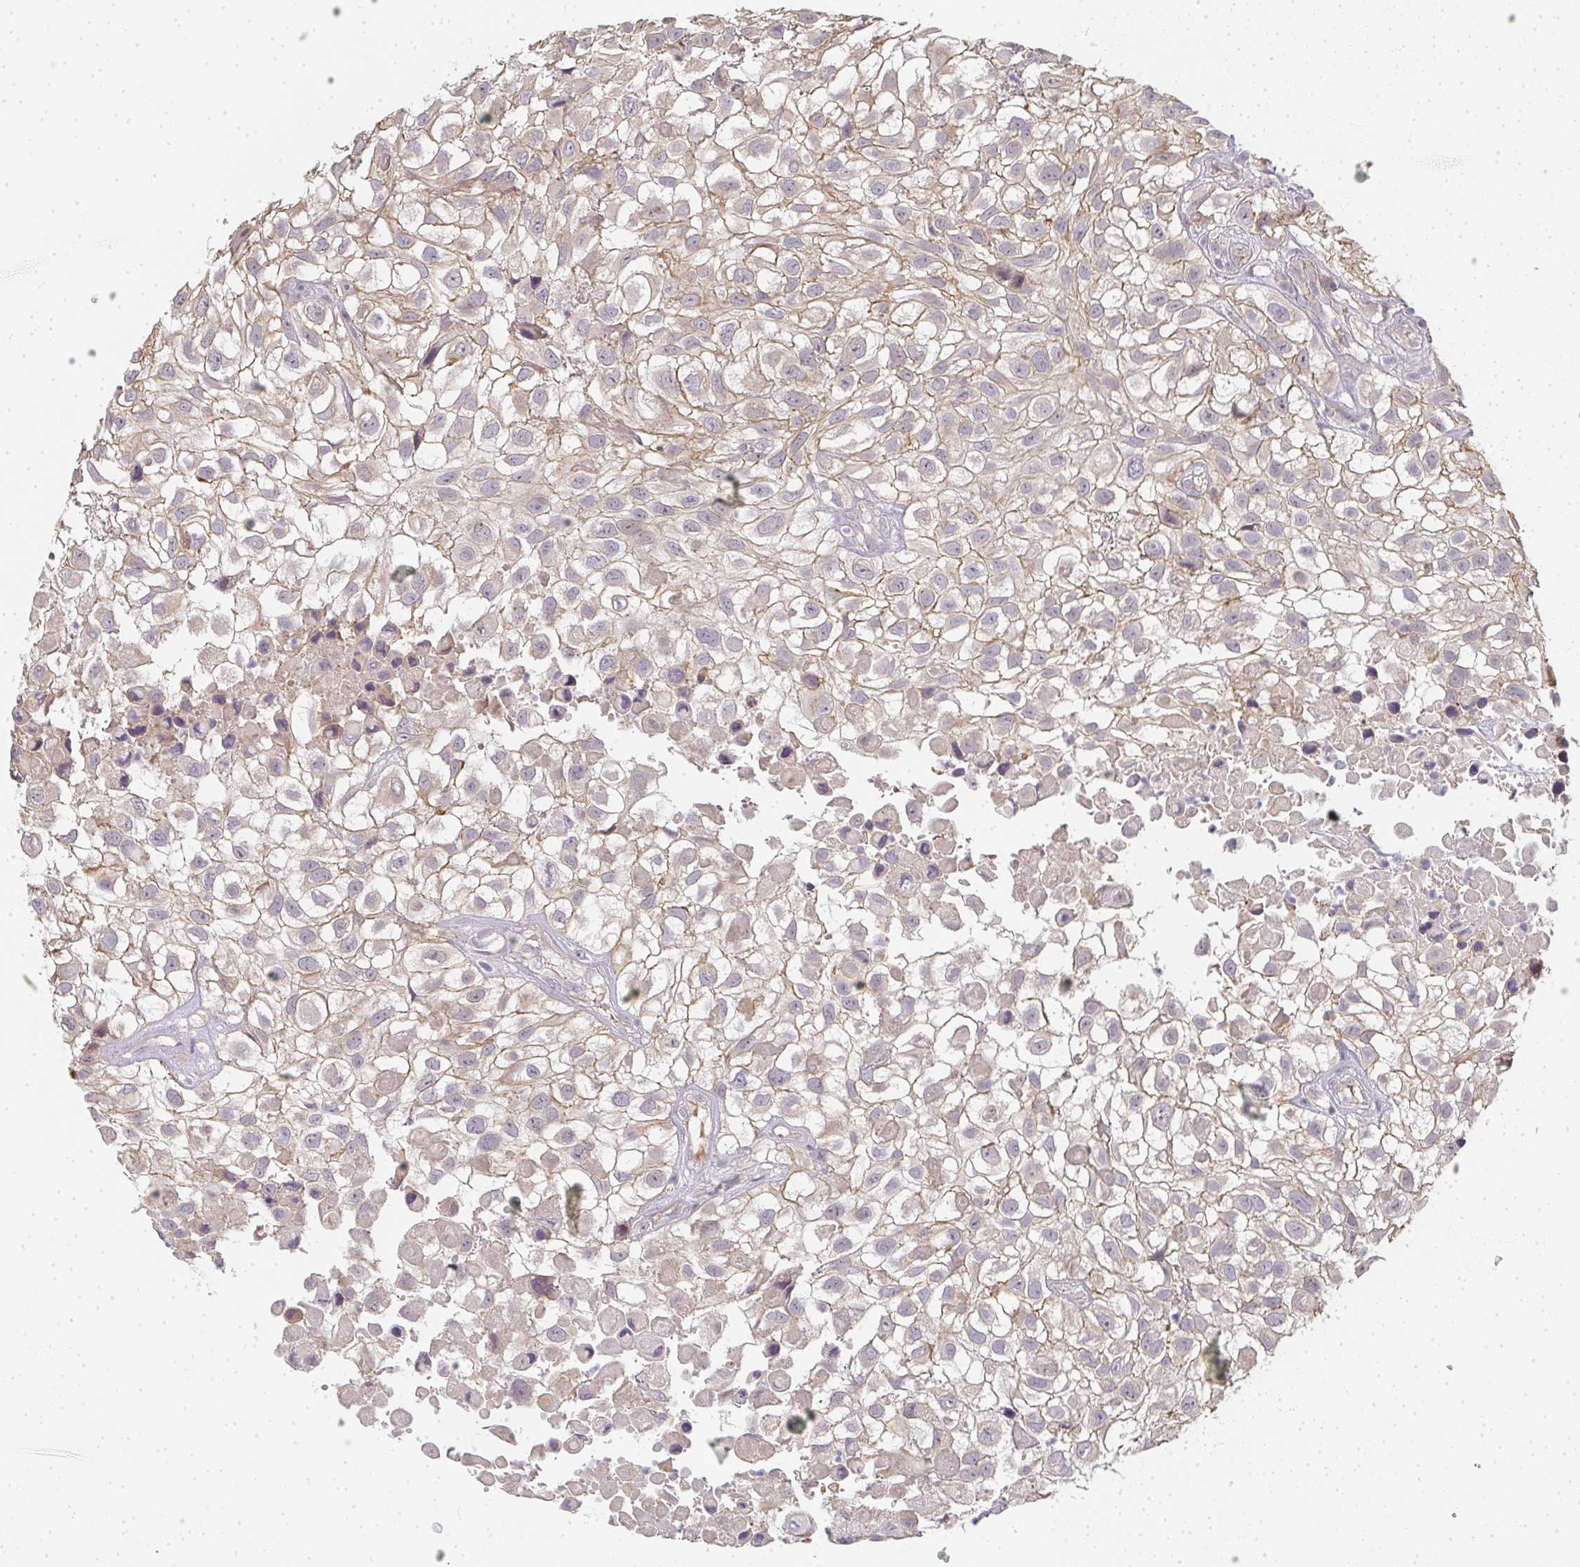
{"staining": {"intensity": "weak", "quantity": "25%-75%", "location": "cytoplasmic/membranous"}, "tissue": "urothelial cancer", "cell_type": "Tumor cells", "image_type": "cancer", "snomed": [{"axis": "morphology", "description": "Urothelial carcinoma, High grade"}, {"axis": "topography", "description": "Urinary bladder"}], "caption": "This photomicrograph displays immunohistochemistry staining of urothelial carcinoma (high-grade), with low weak cytoplasmic/membranous staining in about 25%-75% of tumor cells.", "gene": "SLC35B3", "patient": {"sex": "male", "age": 56}}